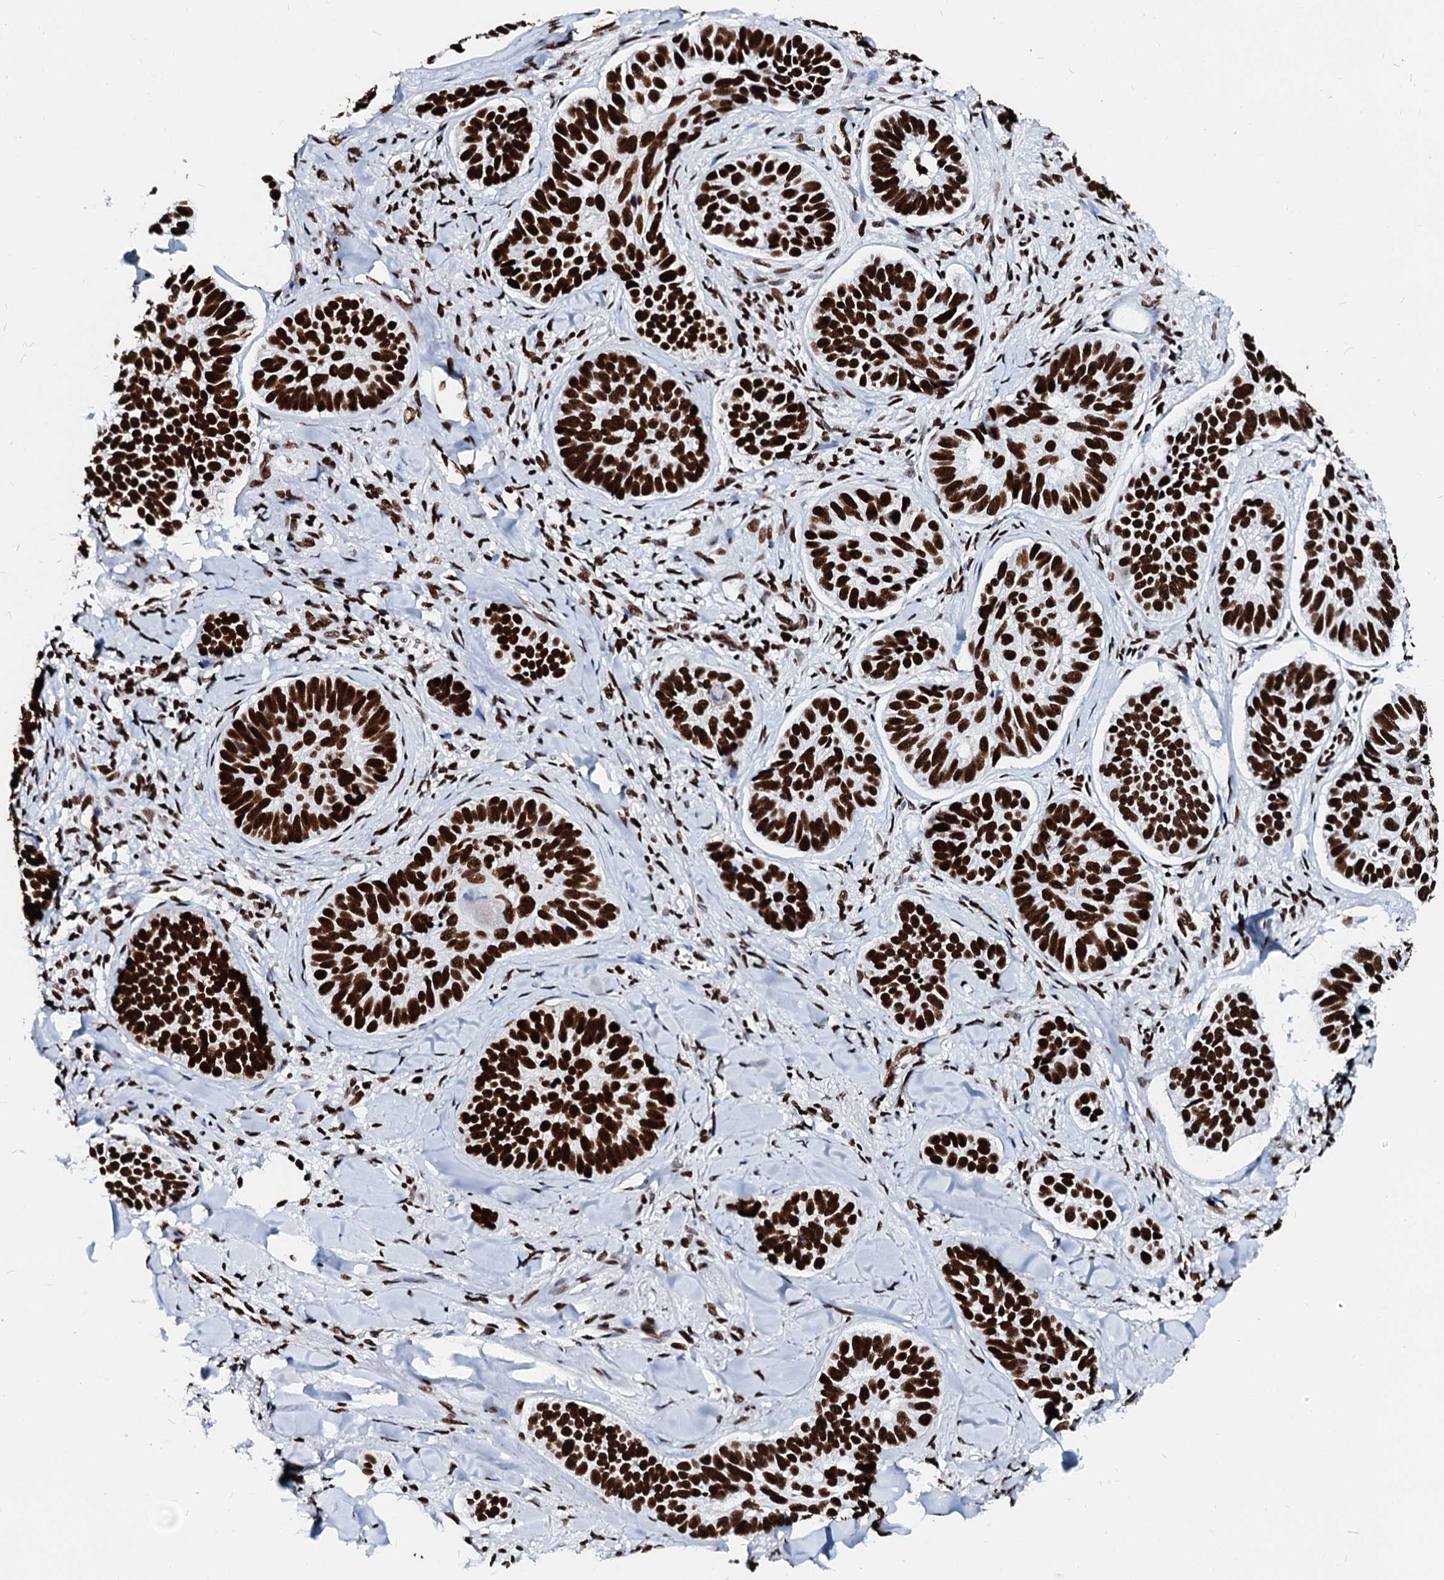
{"staining": {"intensity": "strong", "quantity": ">75%", "location": "nuclear"}, "tissue": "skin cancer", "cell_type": "Tumor cells", "image_type": "cancer", "snomed": [{"axis": "morphology", "description": "Basal cell carcinoma"}, {"axis": "topography", "description": "Skin"}], "caption": "Skin basal cell carcinoma stained for a protein (brown) shows strong nuclear positive expression in approximately >75% of tumor cells.", "gene": "RALY", "patient": {"sex": "male", "age": 62}}